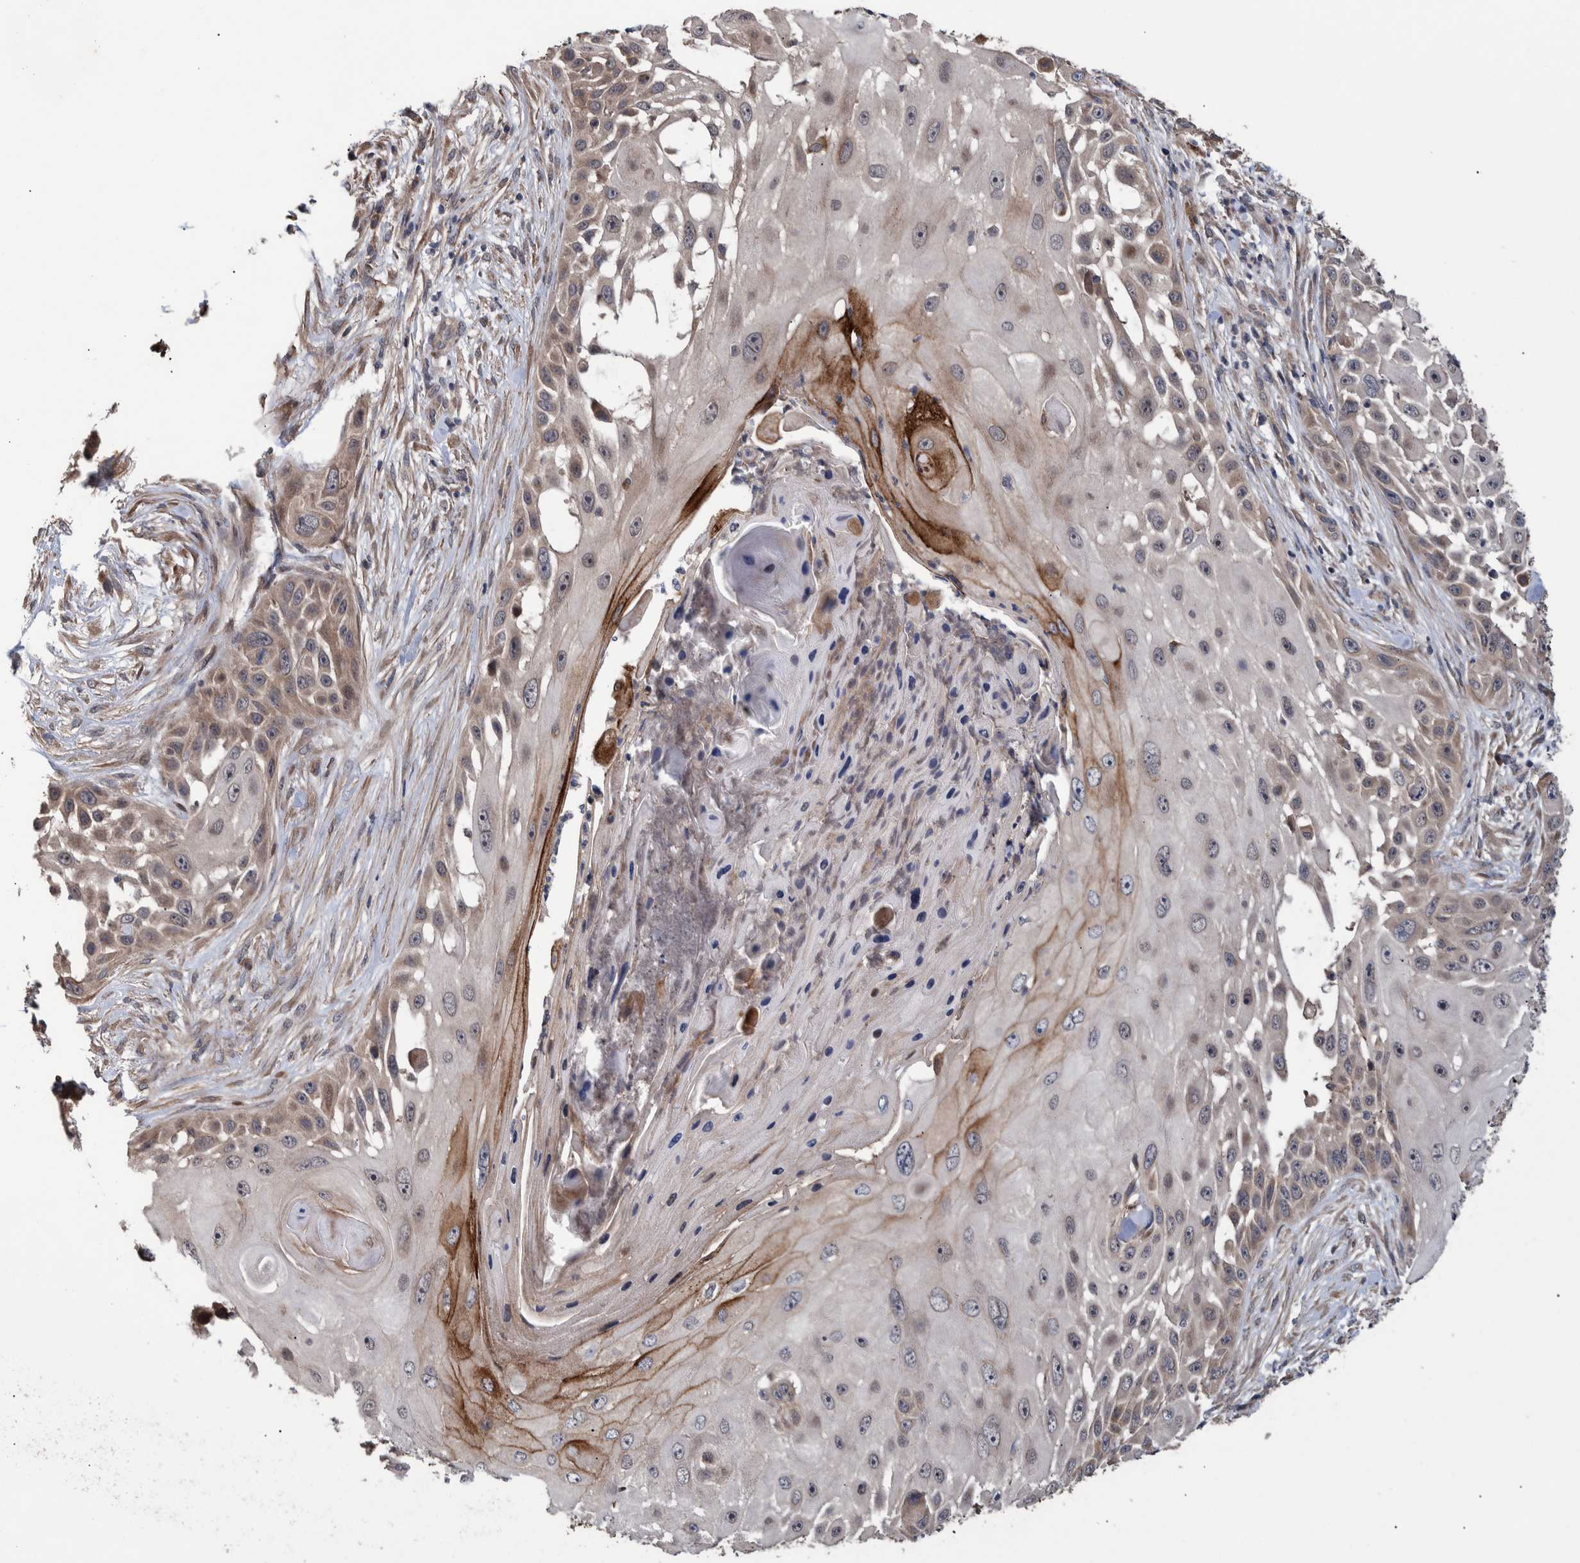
{"staining": {"intensity": "strong", "quantity": "<25%", "location": "cytoplasmic/membranous"}, "tissue": "skin cancer", "cell_type": "Tumor cells", "image_type": "cancer", "snomed": [{"axis": "morphology", "description": "Squamous cell carcinoma, NOS"}, {"axis": "topography", "description": "Skin"}], "caption": "Skin cancer (squamous cell carcinoma) stained with a brown dye exhibits strong cytoplasmic/membranous positive positivity in about <25% of tumor cells.", "gene": "B3GNTL1", "patient": {"sex": "female", "age": 44}}